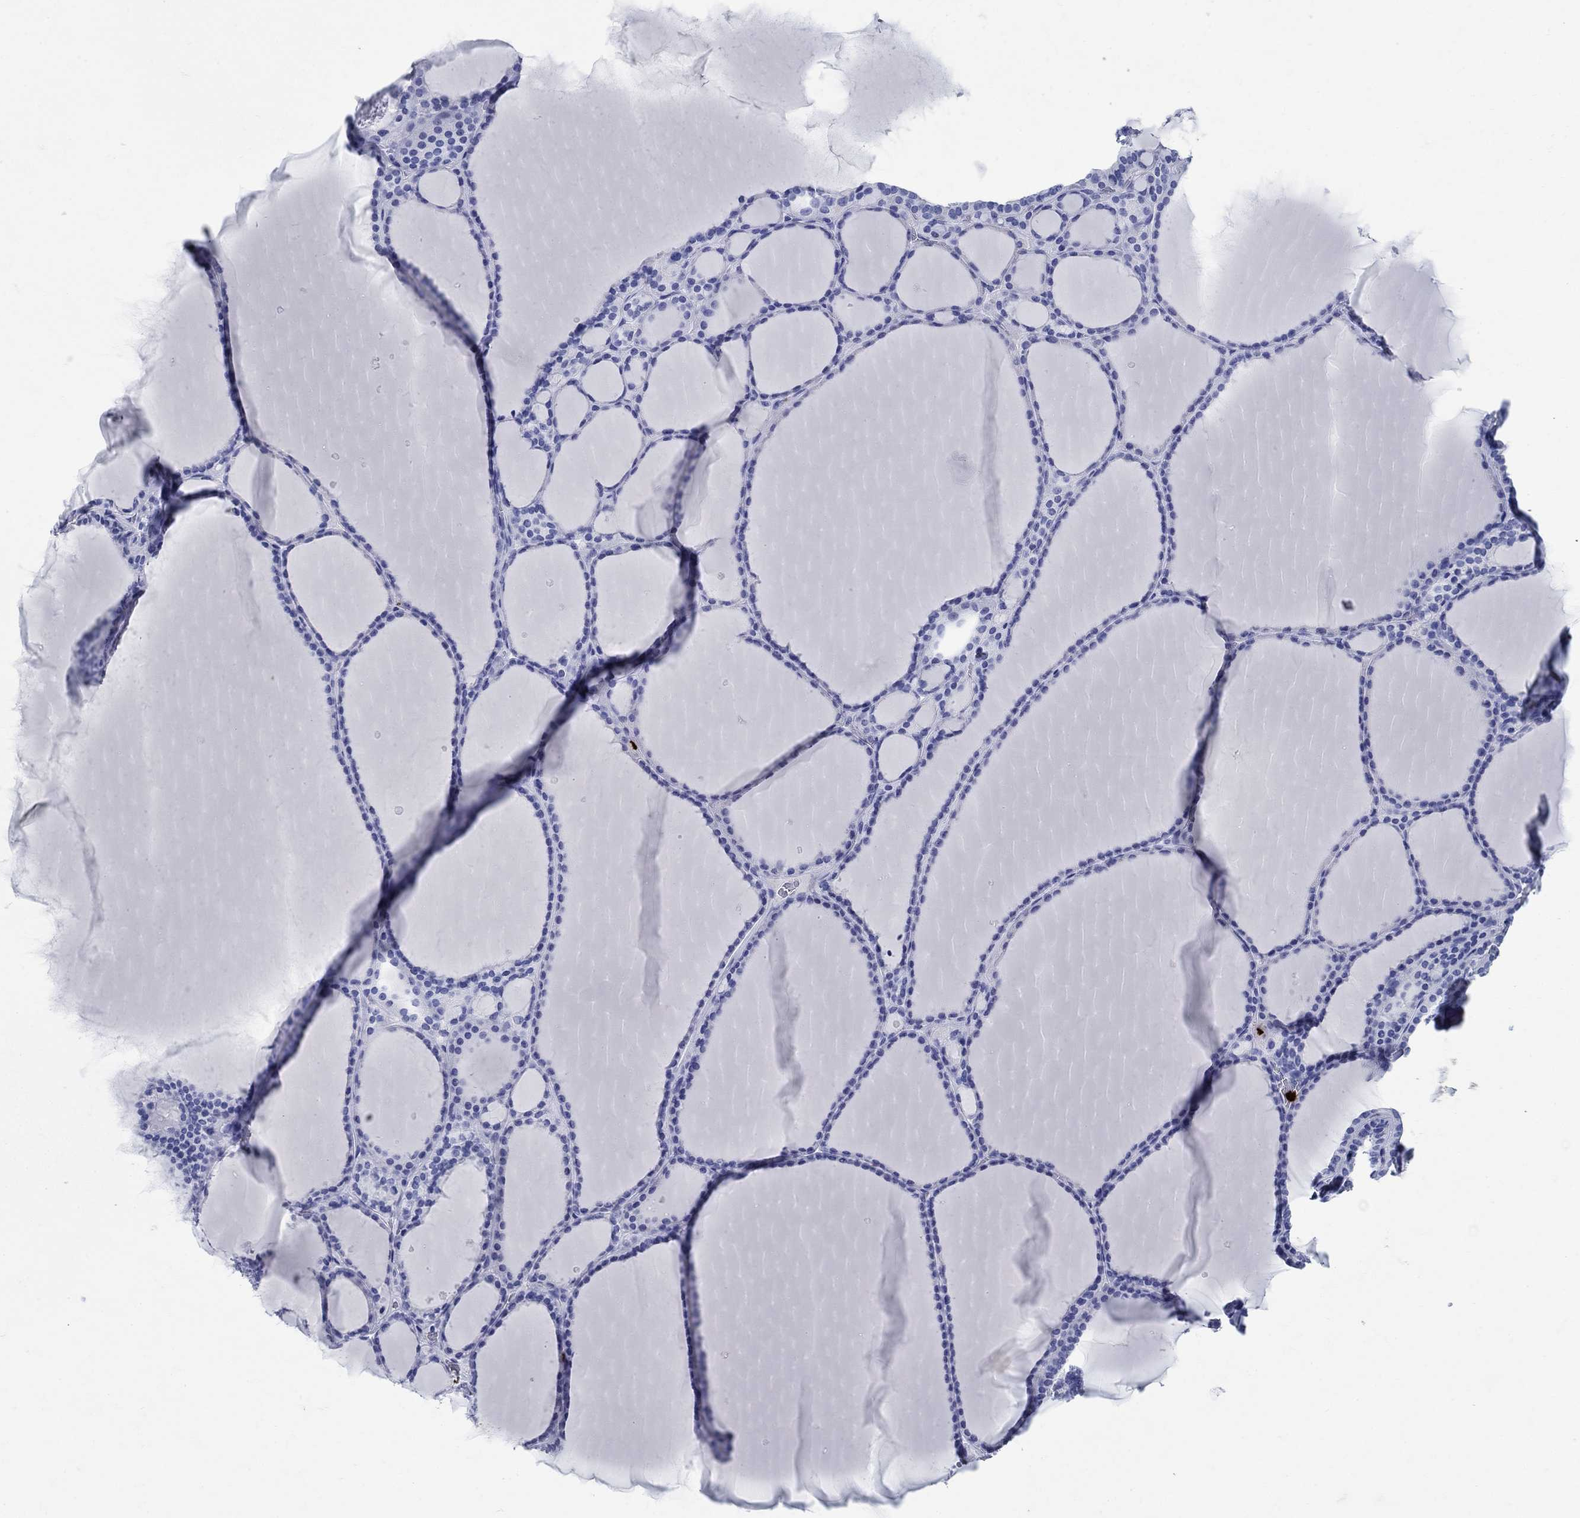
{"staining": {"intensity": "negative", "quantity": "none", "location": "none"}, "tissue": "thyroid gland", "cell_type": "Glandular cells", "image_type": "normal", "snomed": [{"axis": "morphology", "description": "Normal tissue, NOS"}, {"axis": "topography", "description": "Thyroid gland"}], "caption": "Glandular cells are negative for brown protein staining in benign thyroid gland.", "gene": "AZU1", "patient": {"sex": "male", "age": 63}}